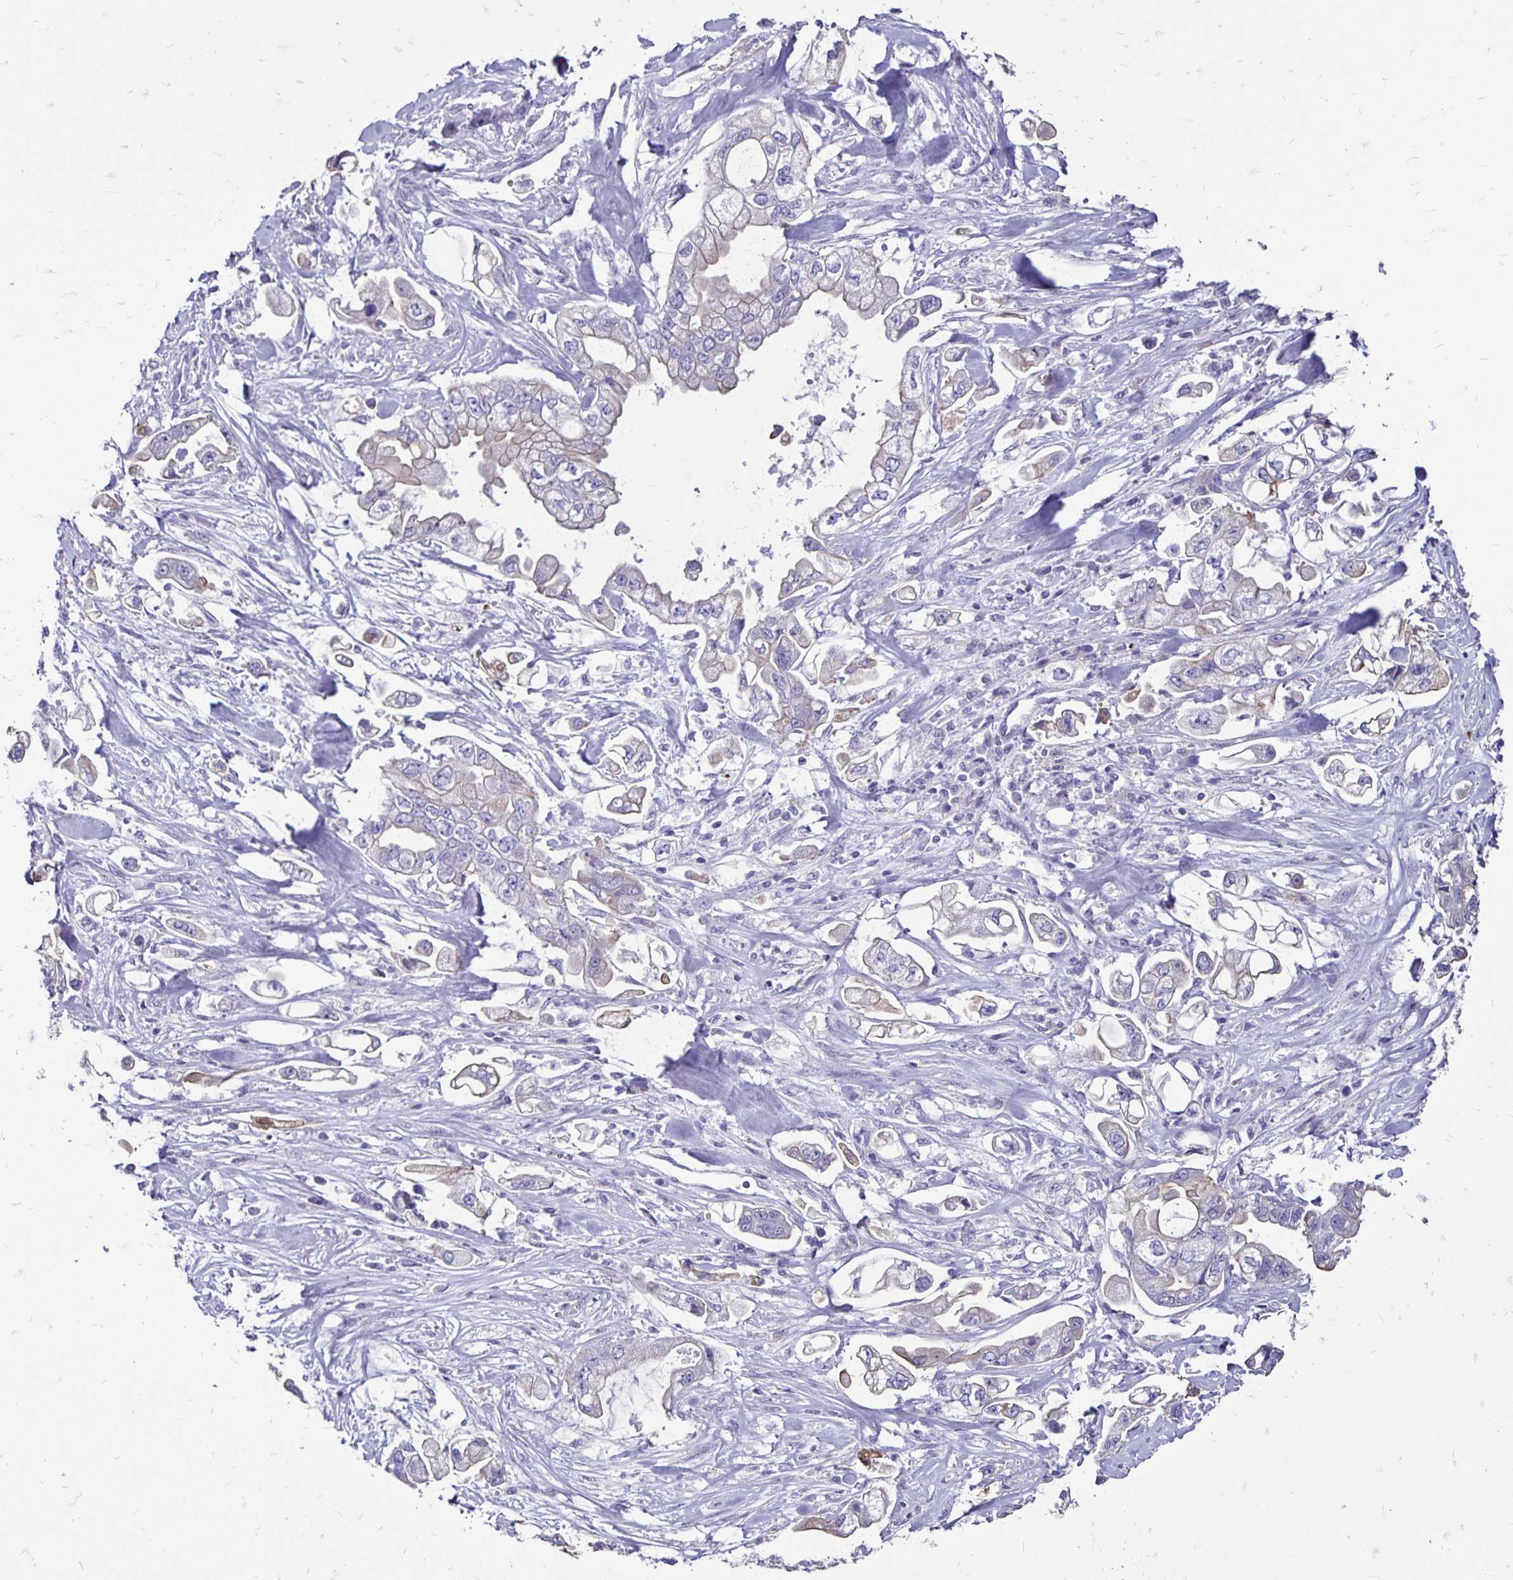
{"staining": {"intensity": "weak", "quantity": "<25%", "location": "cytoplasmic/membranous"}, "tissue": "stomach cancer", "cell_type": "Tumor cells", "image_type": "cancer", "snomed": [{"axis": "morphology", "description": "Adenocarcinoma, NOS"}, {"axis": "topography", "description": "Stomach"}], "caption": "Stomach adenocarcinoma was stained to show a protein in brown. There is no significant staining in tumor cells. Brightfield microscopy of immunohistochemistry (IHC) stained with DAB (3,3'-diaminobenzidine) (brown) and hematoxylin (blue), captured at high magnification.", "gene": "EVPL", "patient": {"sex": "male", "age": 62}}